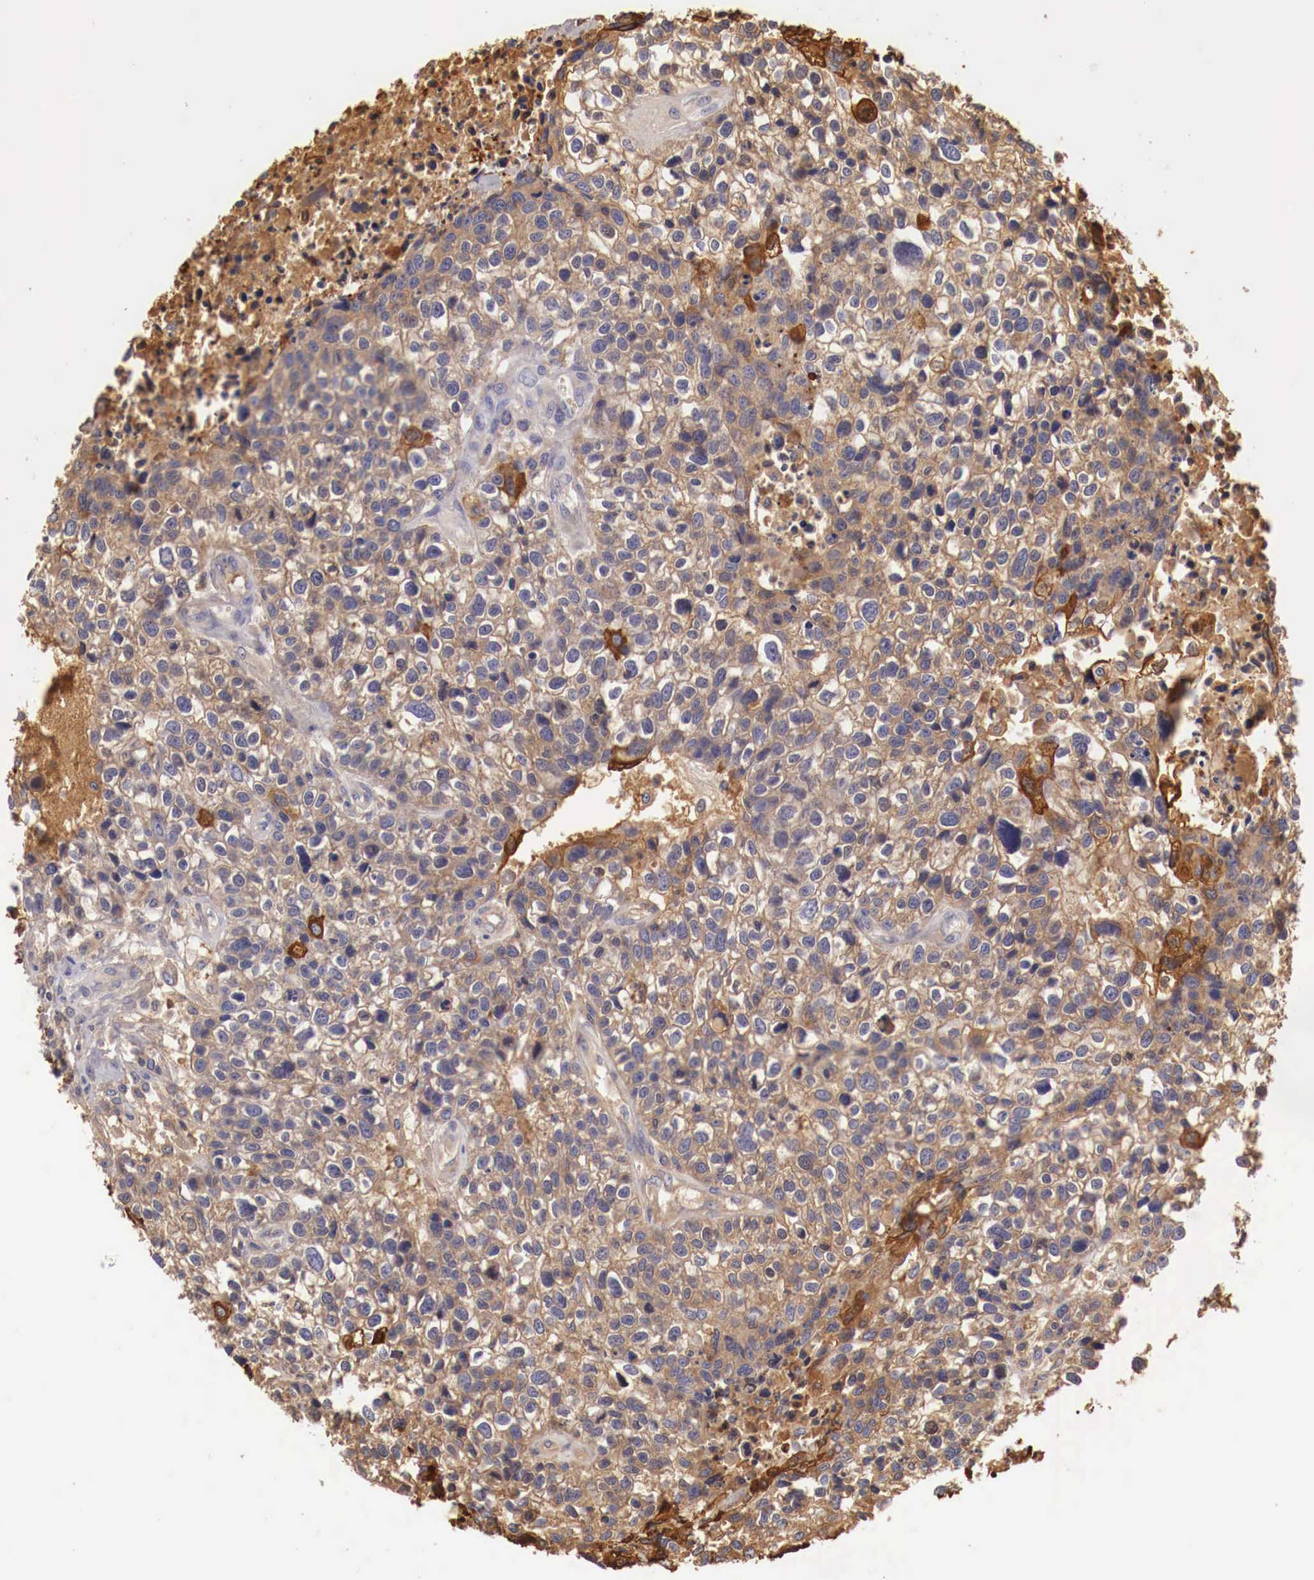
{"staining": {"intensity": "strong", "quantity": ">75%", "location": "cytoplasmic/membranous"}, "tissue": "lung cancer", "cell_type": "Tumor cells", "image_type": "cancer", "snomed": [{"axis": "morphology", "description": "Squamous cell carcinoma, NOS"}, {"axis": "topography", "description": "Lymph node"}, {"axis": "topography", "description": "Lung"}], "caption": "Protein expression analysis of human lung squamous cell carcinoma reveals strong cytoplasmic/membranous expression in about >75% of tumor cells.", "gene": "PITPNA", "patient": {"sex": "male", "age": 74}}